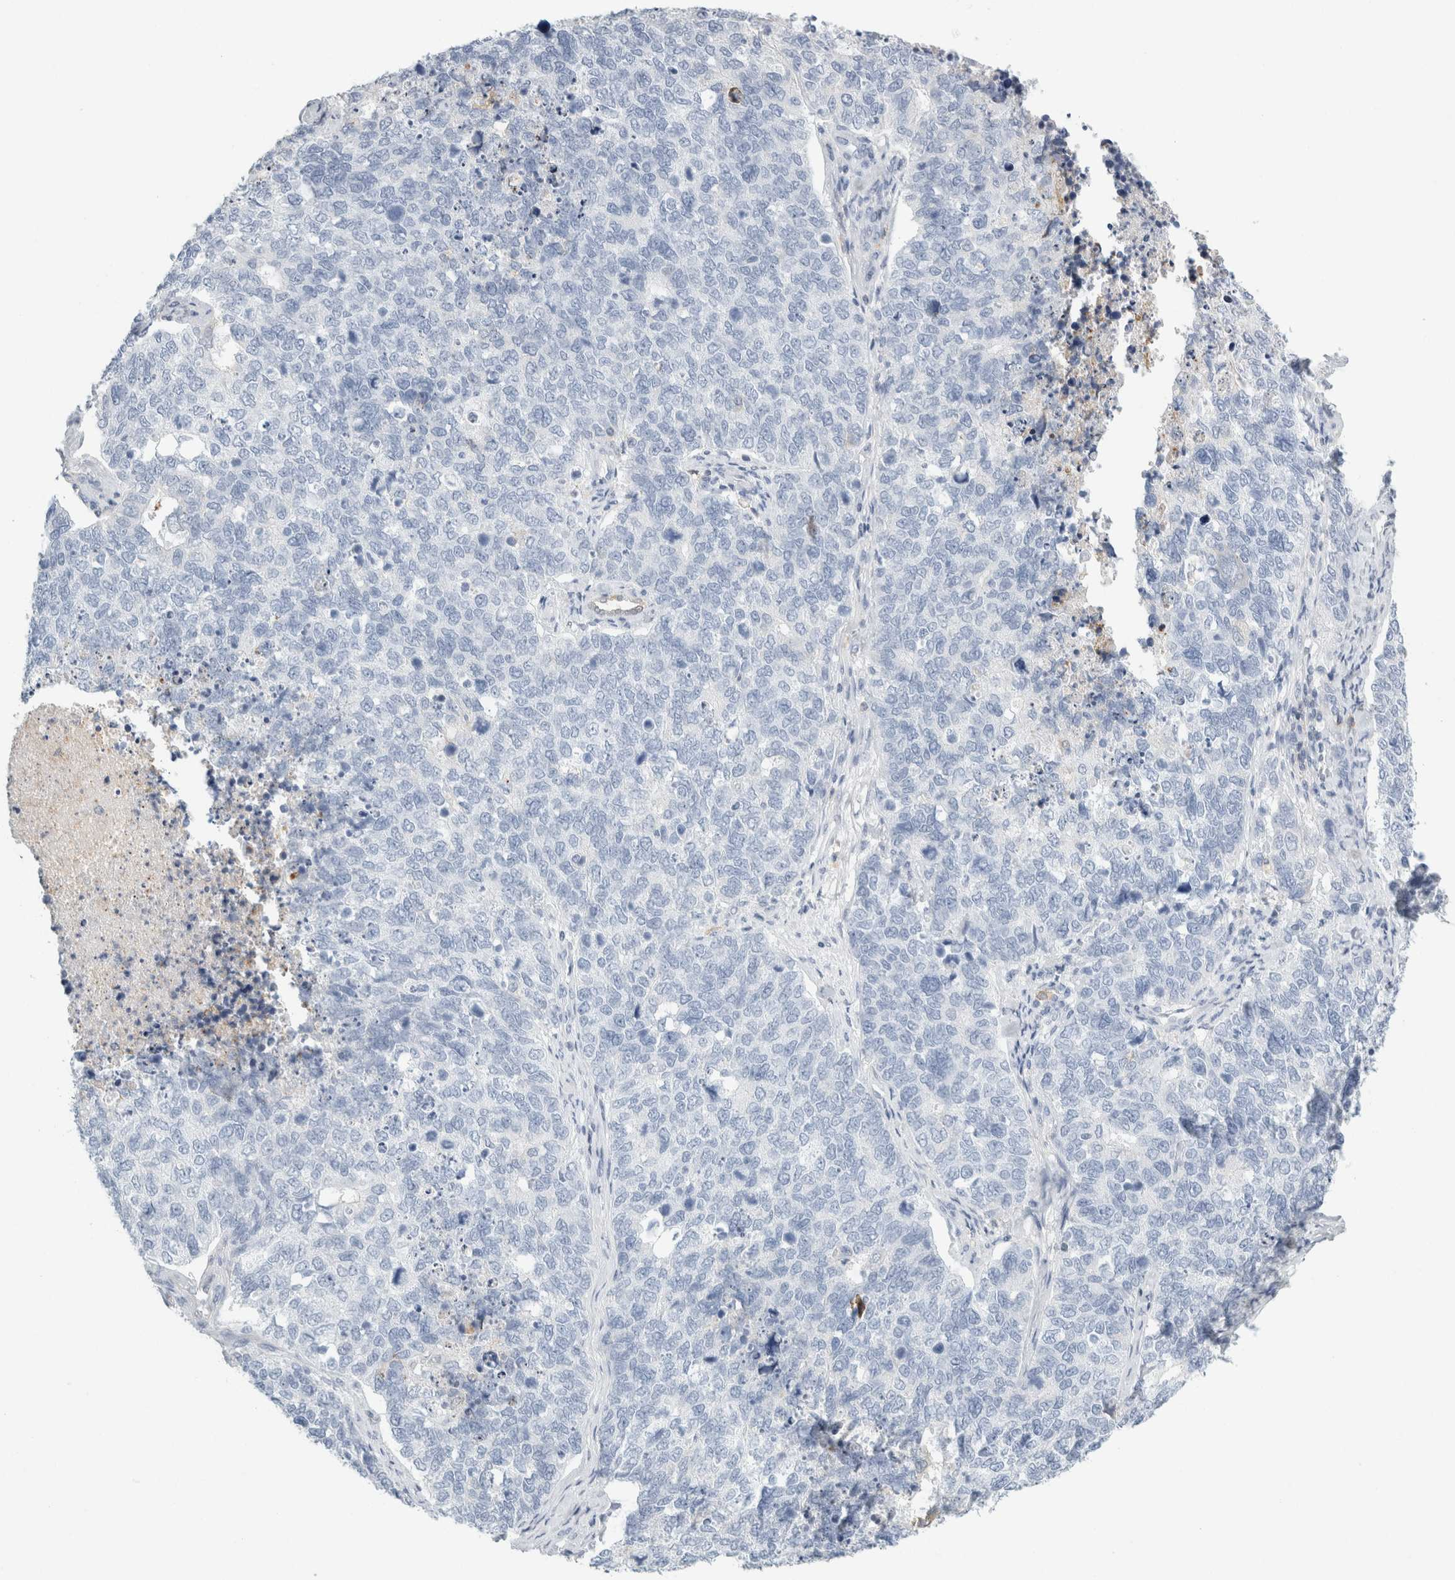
{"staining": {"intensity": "negative", "quantity": "none", "location": "none"}, "tissue": "cervical cancer", "cell_type": "Tumor cells", "image_type": "cancer", "snomed": [{"axis": "morphology", "description": "Squamous cell carcinoma, NOS"}, {"axis": "topography", "description": "Cervix"}], "caption": "DAB immunohistochemical staining of human cervical squamous cell carcinoma exhibits no significant expression in tumor cells.", "gene": "P2RY2", "patient": {"sex": "female", "age": 63}}